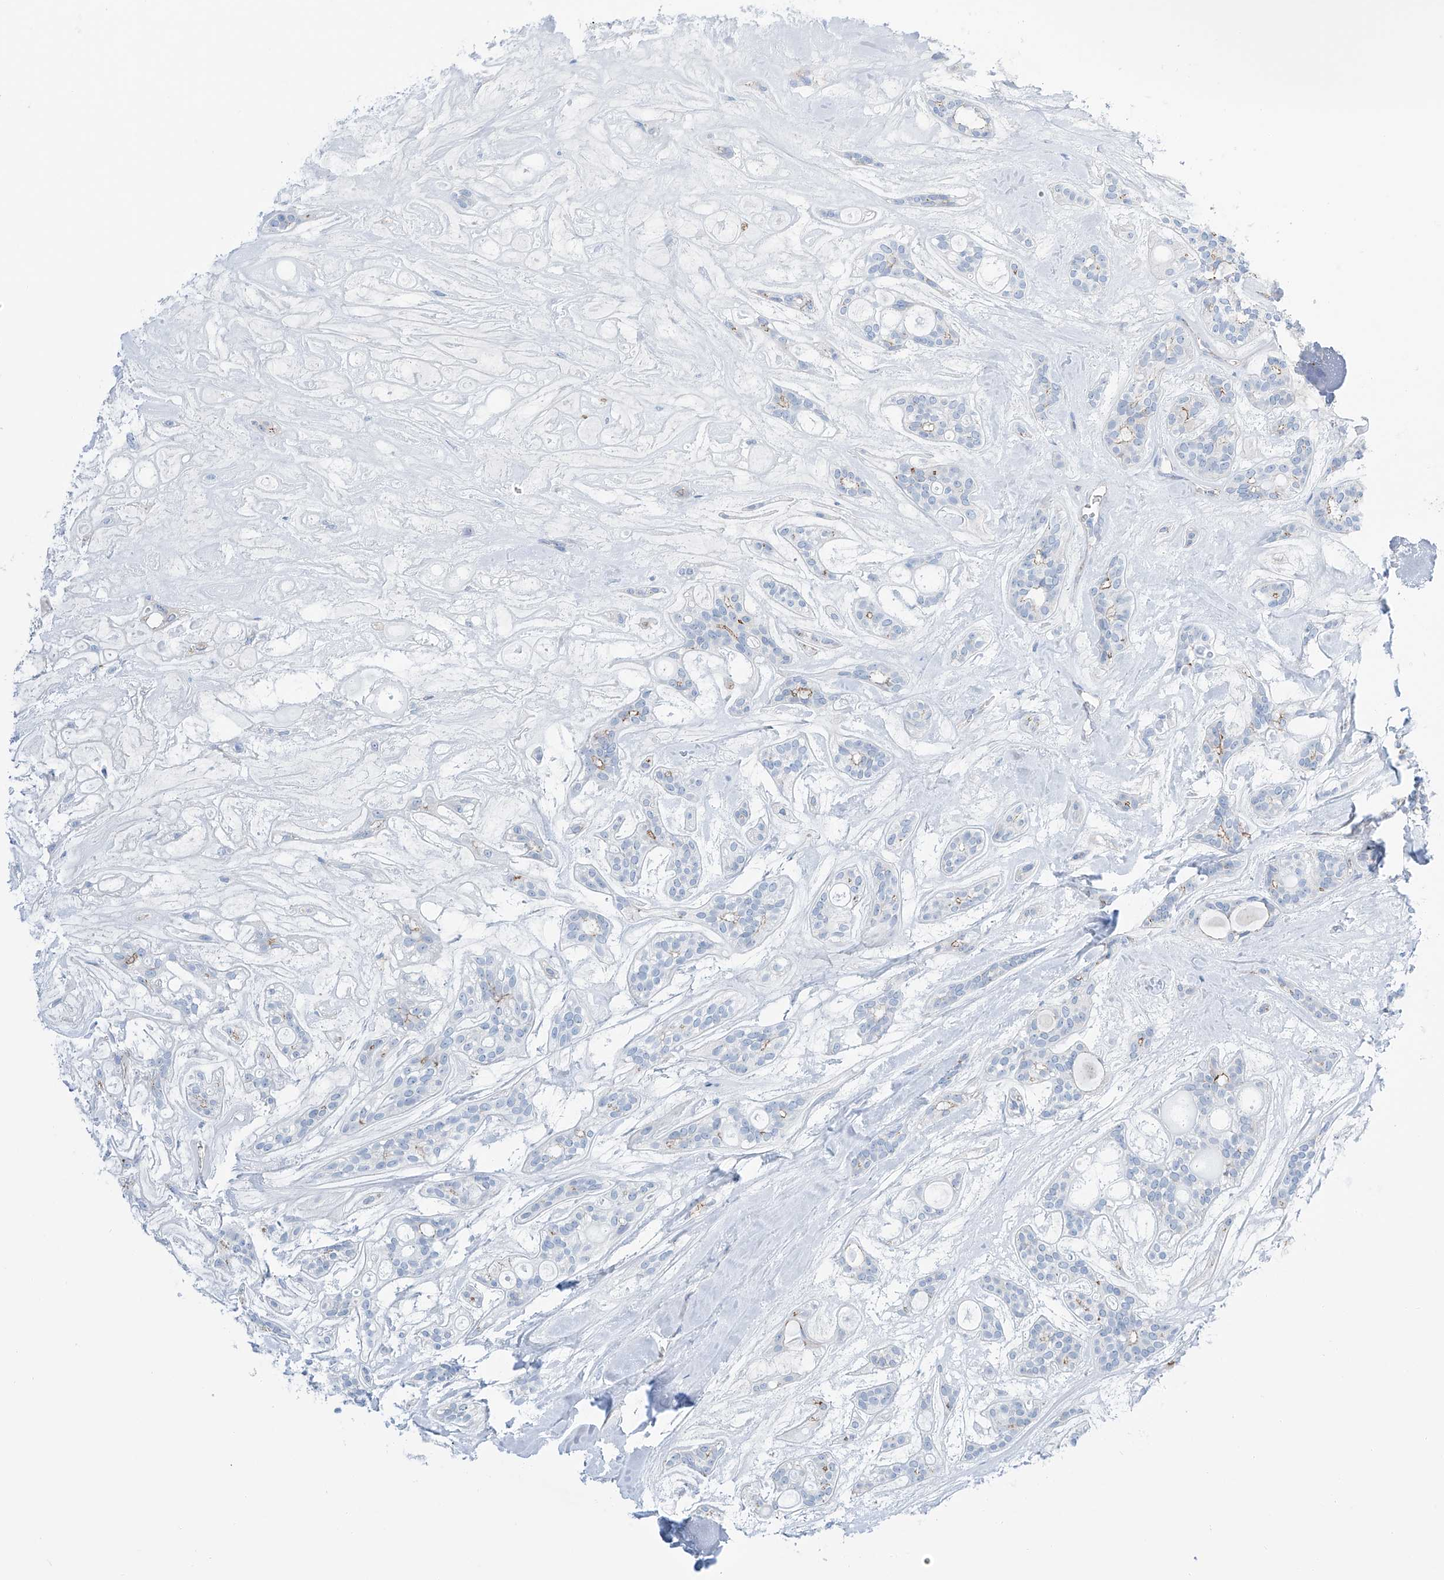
{"staining": {"intensity": "weak", "quantity": "<25%", "location": "cytoplasmic/membranous"}, "tissue": "head and neck cancer", "cell_type": "Tumor cells", "image_type": "cancer", "snomed": [{"axis": "morphology", "description": "Adenocarcinoma, NOS"}, {"axis": "topography", "description": "Head-Neck"}], "caption": "The histopathology image reveals no significant expression in tumor cells of head and neck cancer (adenocarcinoma).", "gene": "MAGI1", "patient": {"sex": "male", "age": 66}}